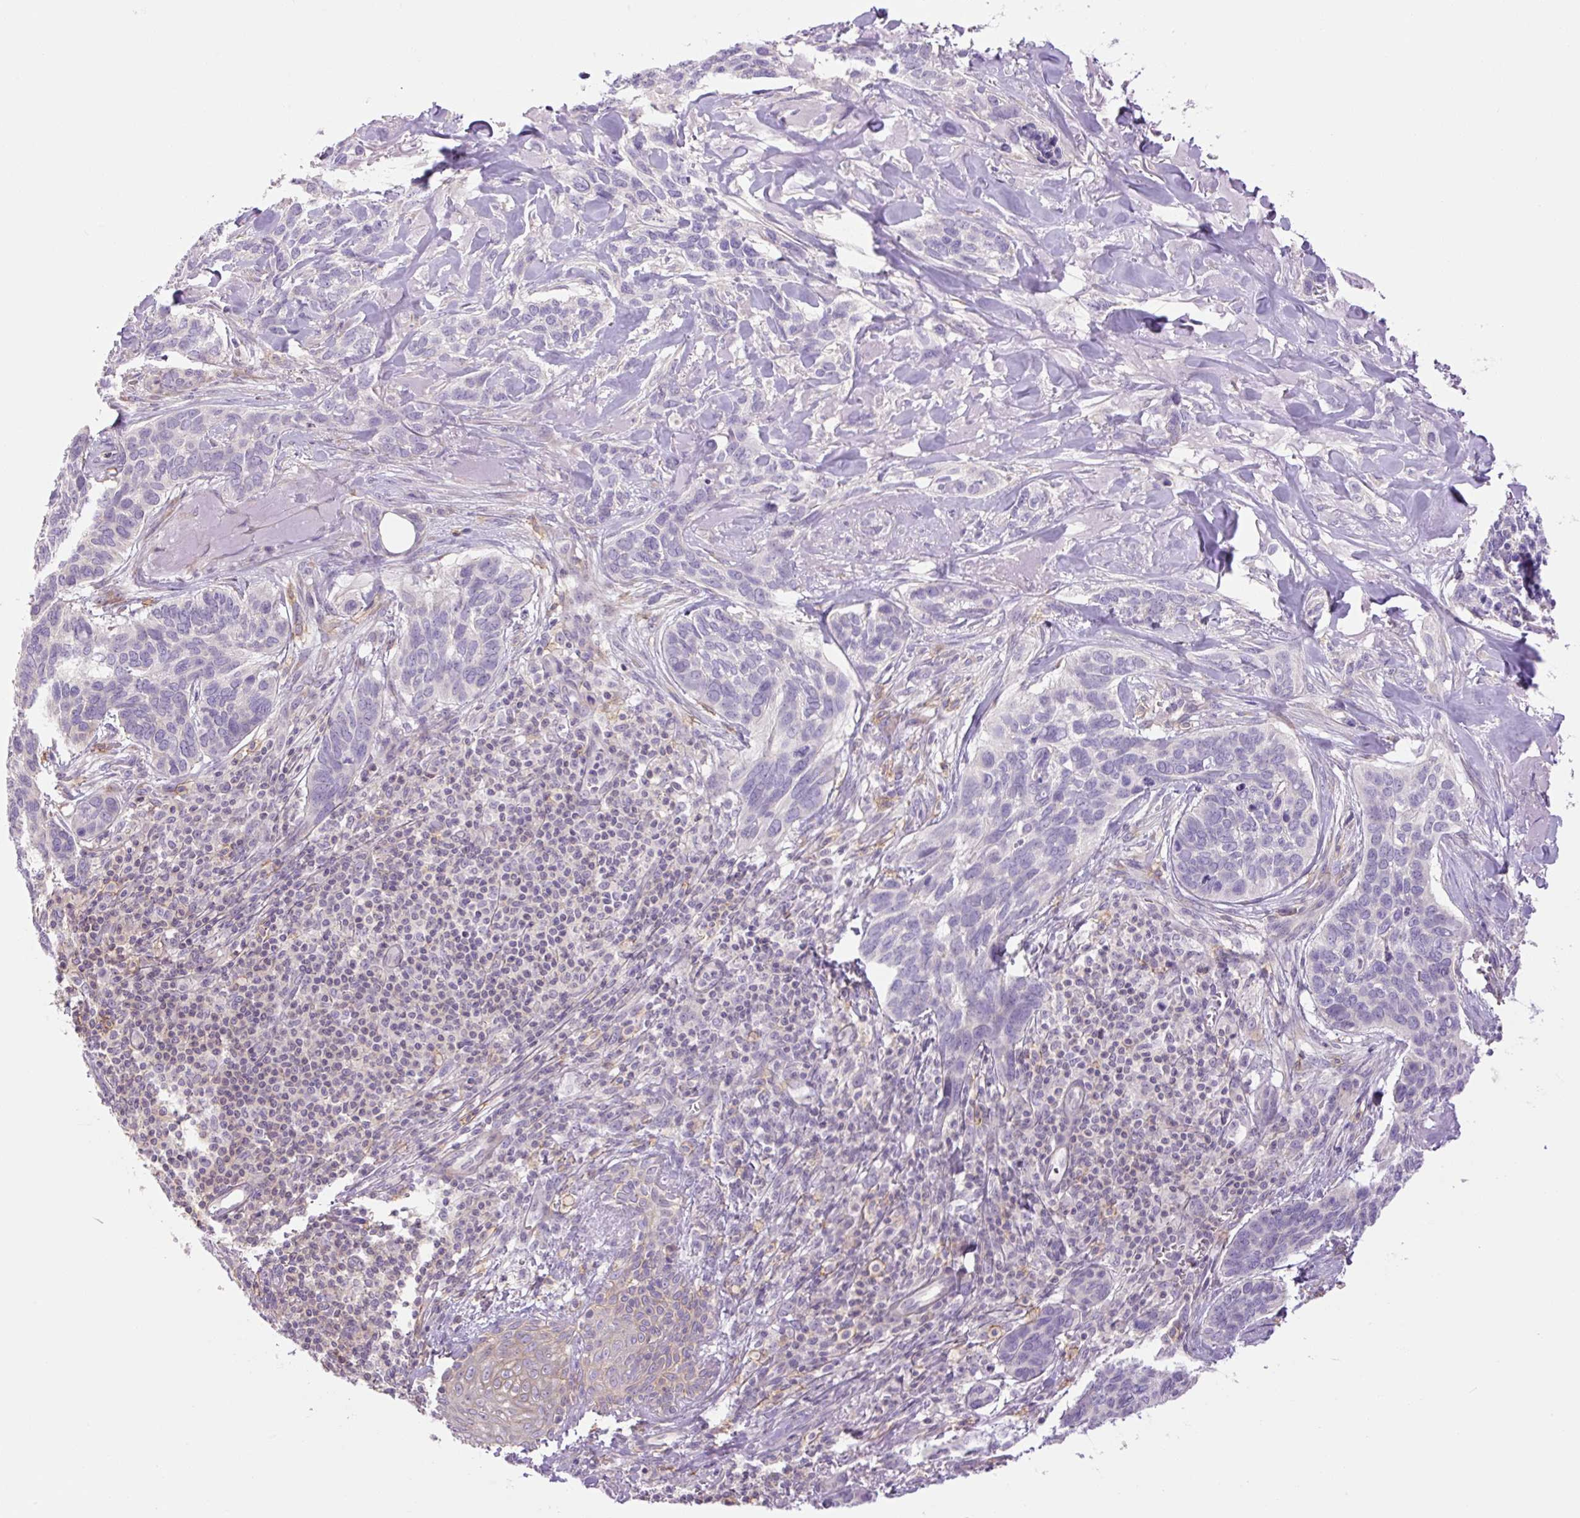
{"staining": {"intensity": "negative", "quantity": "none", "location": "none"}, "tissue": "skin cancer", "cell_type": "Tumor cells", "image_type": "cancer", "snomed": [{"axis": "morphology", "description": "Basal cell carcinoma"}, {"axis": "topography", "description": "Skin"}], "caption": "IHC image of neoplastic tissue: skin cancer stained with DAB reveals no significant protein positivity in tumor cells. (DAB (3,3'-diaminobenzidine) IHC visualized using brightfield microscopy, high magnification).", "gene": "GRID2", "patient": {"sex": "male", "age": 86}}